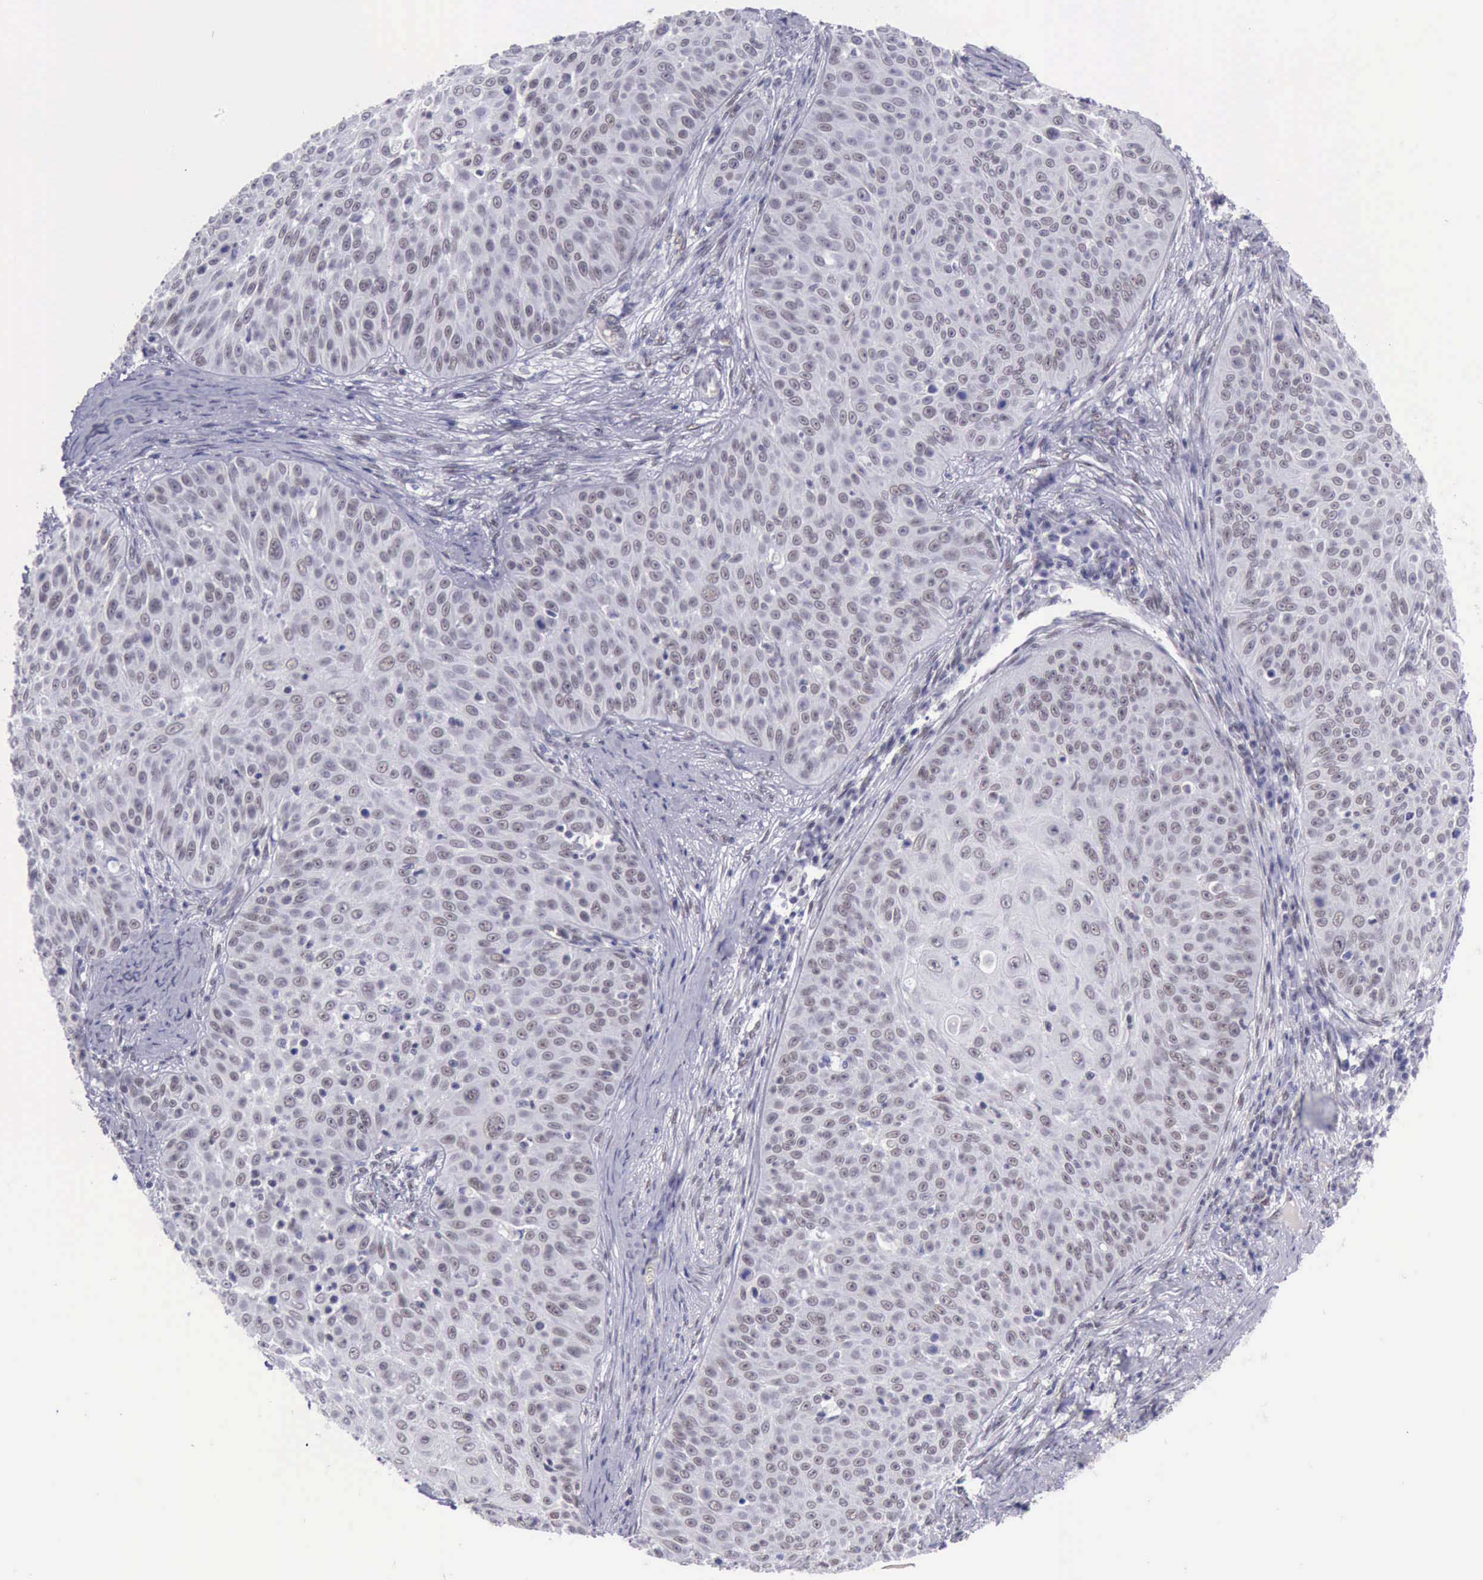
{"staining": {"intensity": "negative", "quantity": "none", "location": "none"}, "tissue": "skin cancer", "cell_type": "Tumor cells", "image_type": "cancer", "snomed": [{"axis": "morphology", "description": "Squamous cell carcinoma, NOS"}, {"axis": "topography", "description": "Skin"}], "caption": "This micrograph is of skin squamous cell carcinoma stained with immunohistochemistry to label a protein in brown with the nuclei are counter-stained blue. There is no staining in tumor cells.", "gene": "EP300", "patient": {"sex": "male", "age": 82}}